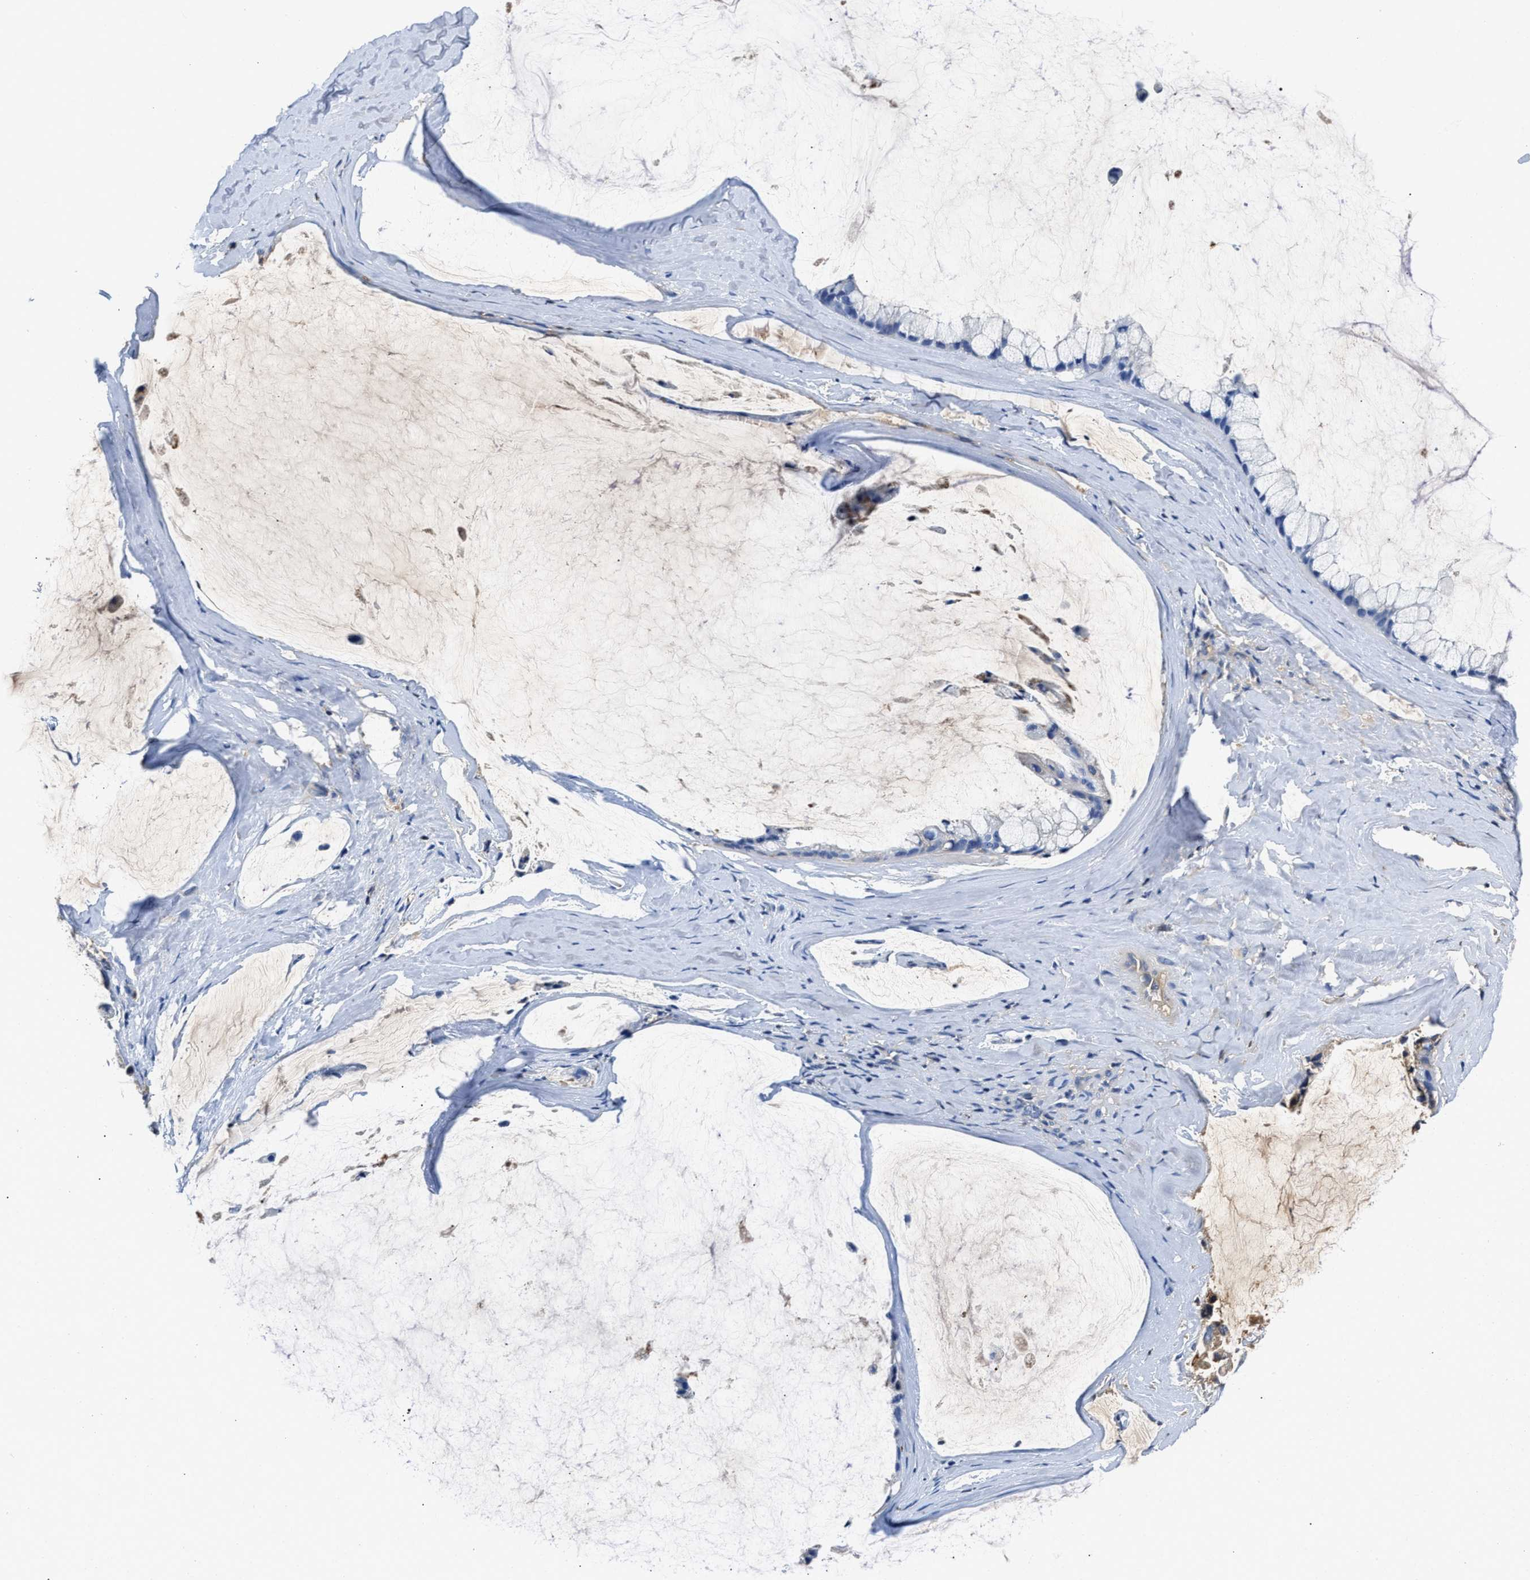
{"staining": {"intensity": "negative", "quantity": "none", "location": "none"}, "tissue": "ovarian cancer", "cell_type": "Tumor cells", "image_type": "cancer", "snomed": [{"axis": "morphology", "description": "Cystadenocarcinoma, mucinous, NOS"}, {"axis": "topography", "description": "Ovary"}], "caption": "Protein analysis of ovarian mucinous cystadenocarcinoma demonstrates no significant expression in tumor cells. The staining was performed using DAB to visualize the protein expression in brown, while the nuclei were stained in blue with hematoxylin (Magnification: 20x).", "gene": "GC", "patient": {"sex": "female", "age": 39}}